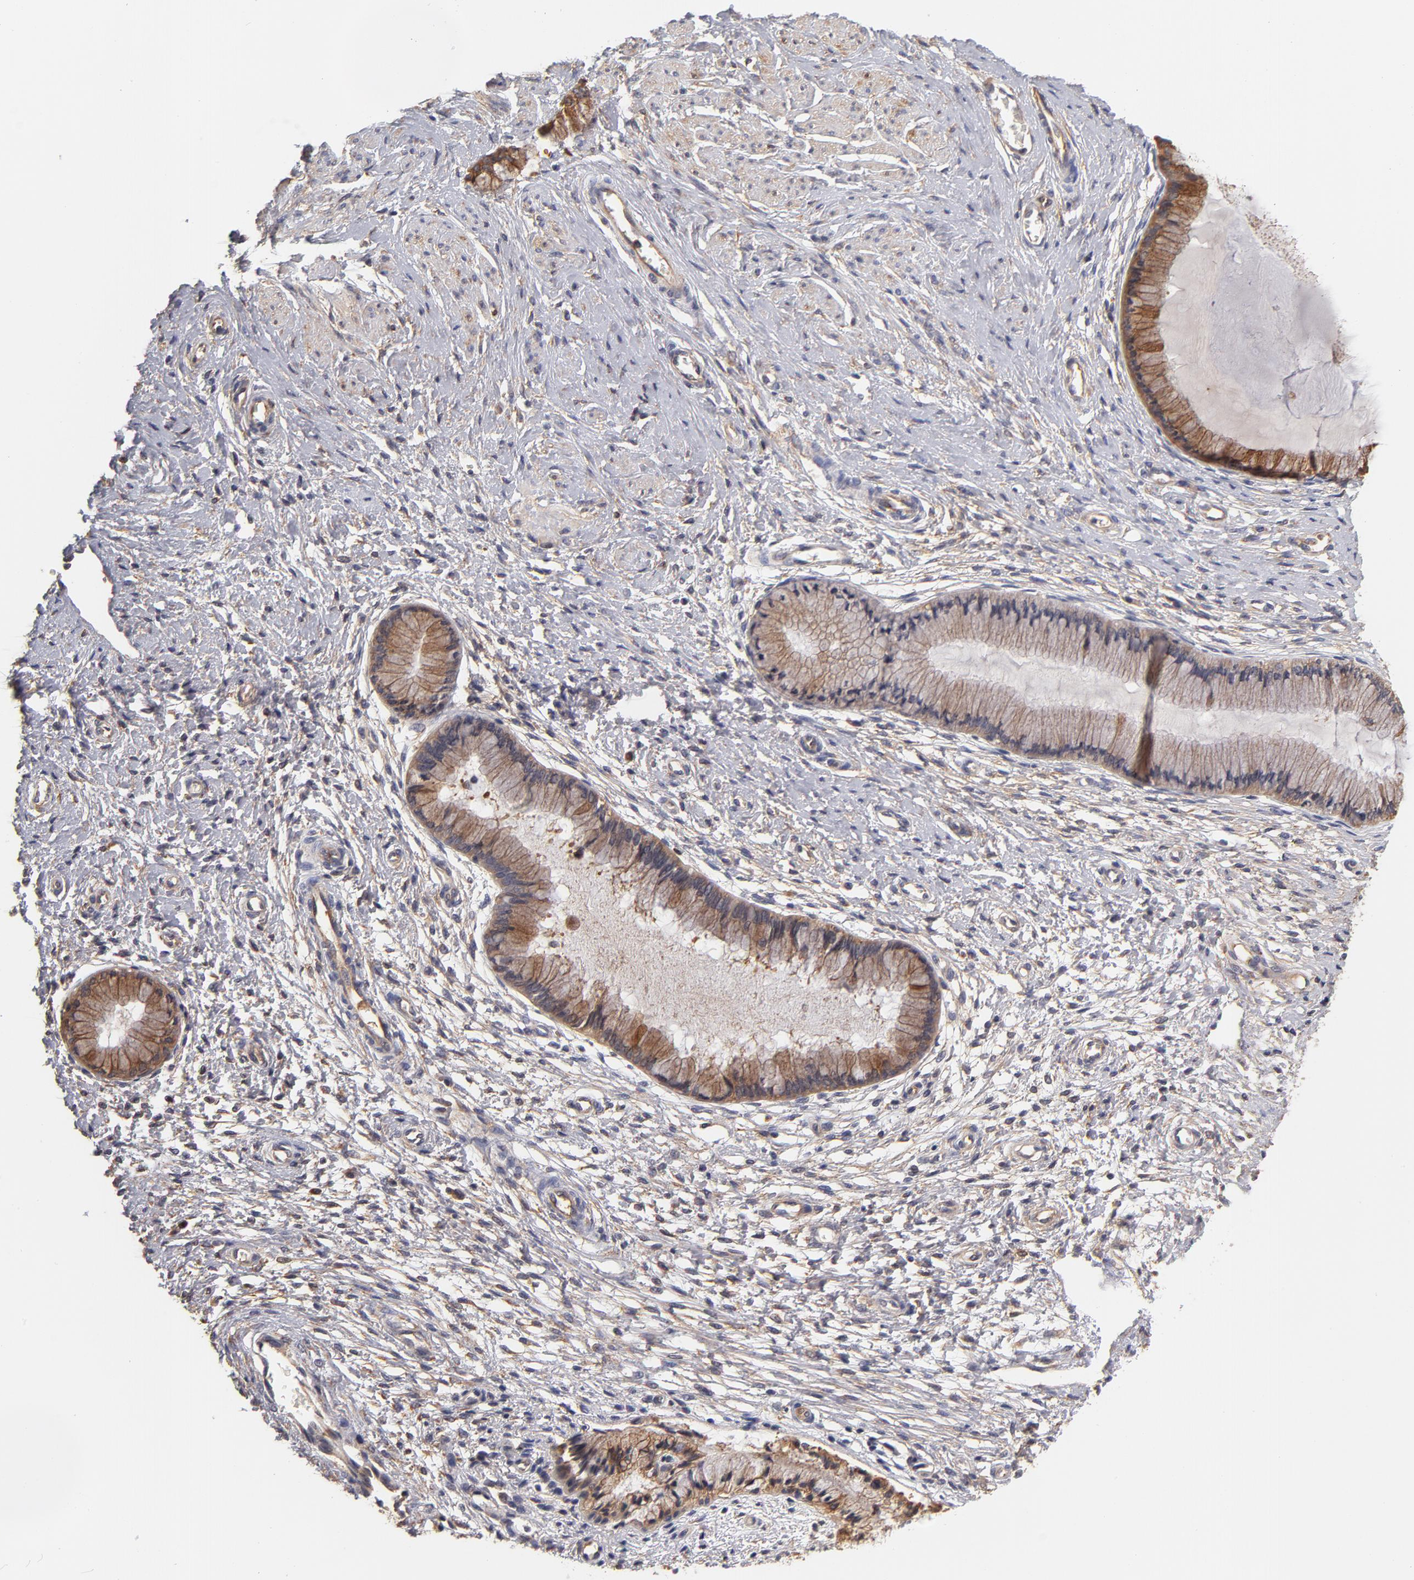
{"staining": {"intensity": "moderate", "quantity": ">75%", "location": "cytoplasmic/membranous"}, "tissue": "cervix", "cell_type": "Glandular cells", "image_type": "normal", "snomed": [{"axis": "morphology", "description": "Normal tissue, NOS"}, {"axis": "topography", "description": "Cervix"}], "caption": "Glandular cells reveal medium levels of moderate cytoplasmic/membranous positivity in approximately >75% of cells in normal cervix.", "gene": "FCMR", "patient": {"sex": "female", "age": 27}}